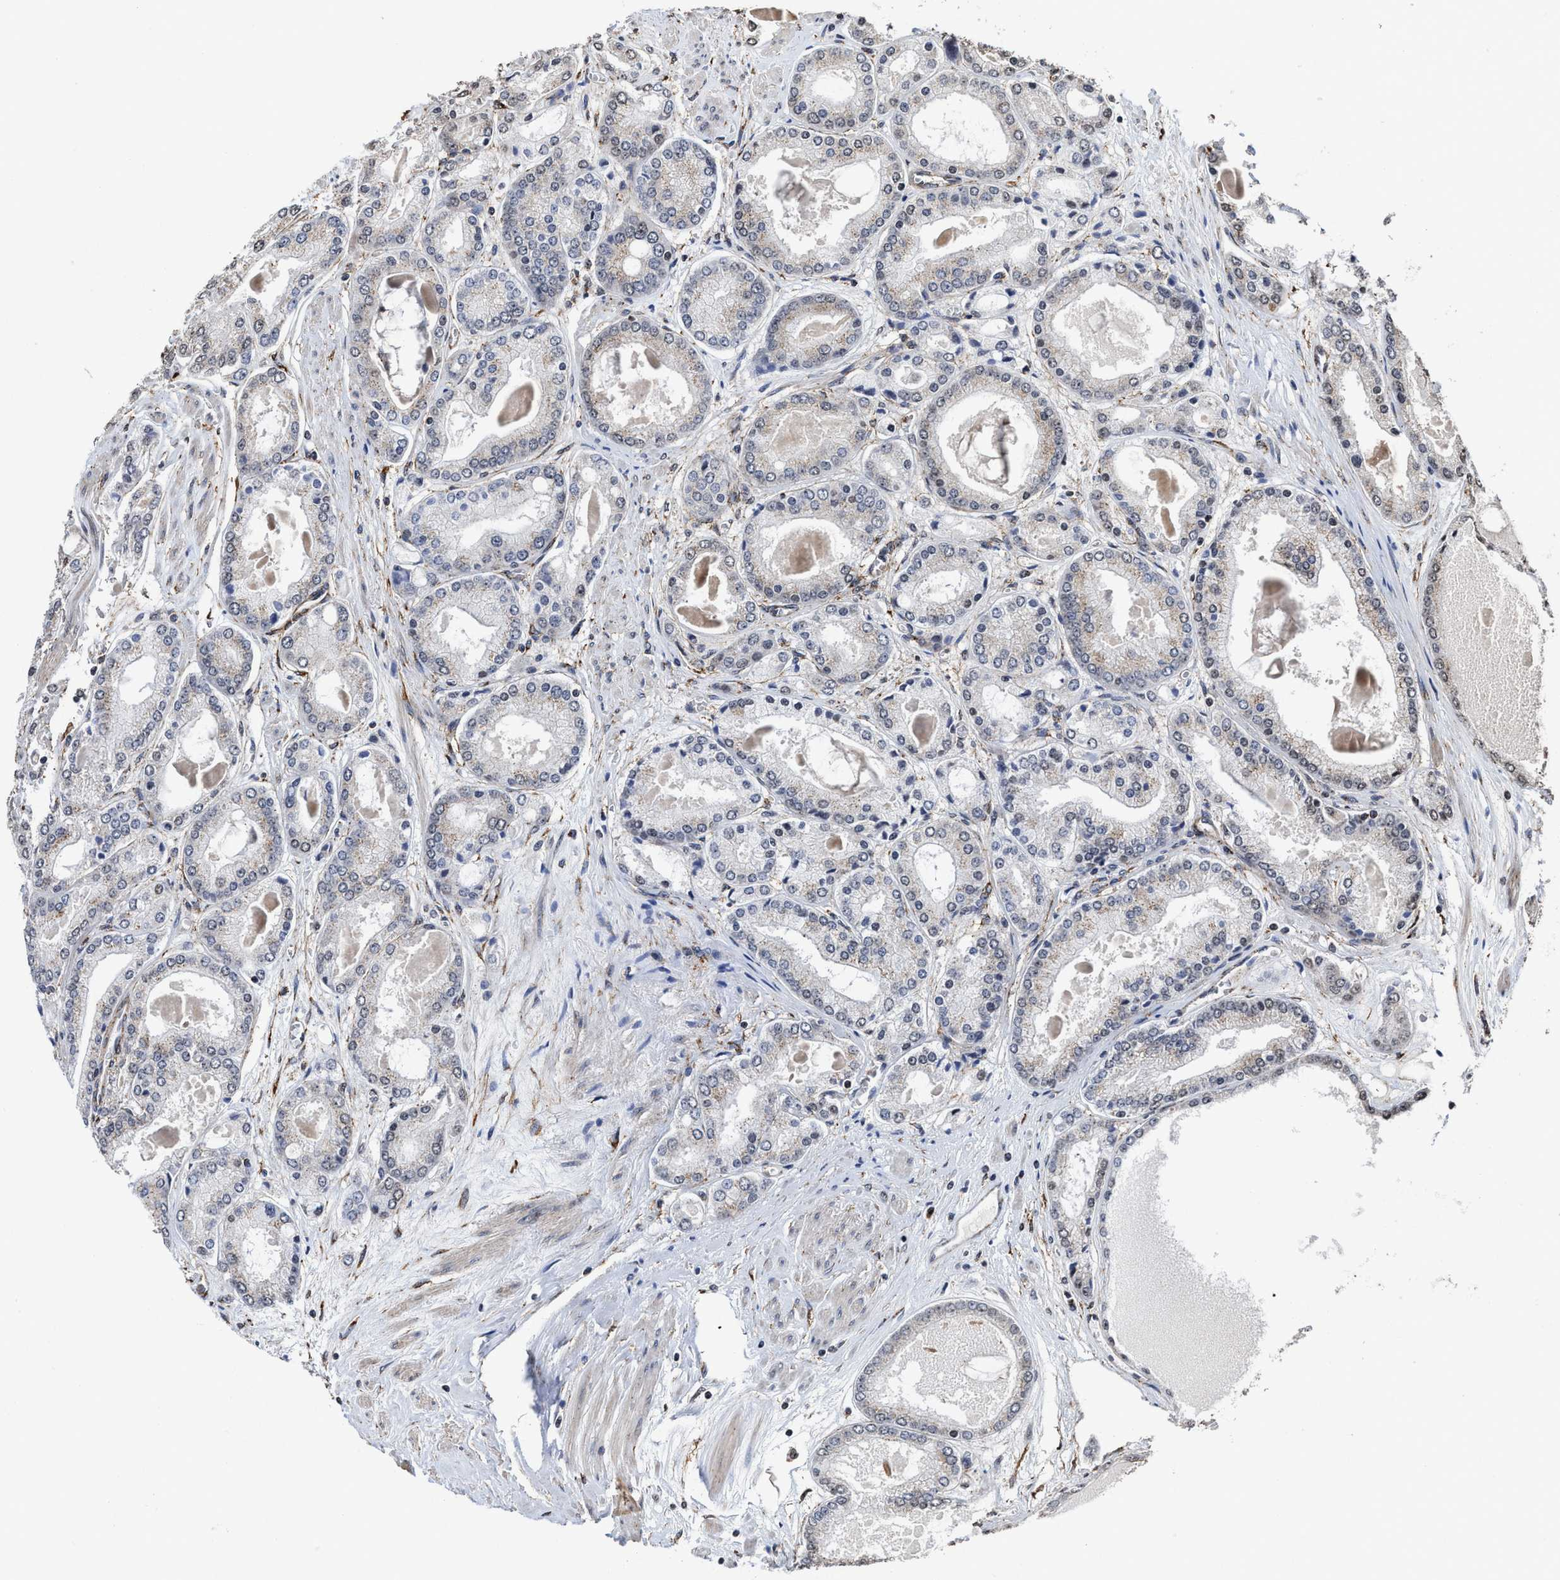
{"staining": {"intensity": "negative", "quantity": "none", "location": "none"}, "tissue": "prostate cancer", "cell_type": "Tumor cells", "image_type": "cancer", "snomed": [{"axis": "morphology", "description": "Adenocarcinoma, High grade"}, {"axis": "topography", "description": "Prostate"}], "caption": "IHC photomicrograph of human prostate cancer stained for a protein (brown), which demonstrates no positivity in tumor cells.", "gene": "SEPTIN2", "patient": {"sex": "male", "age": 59}}